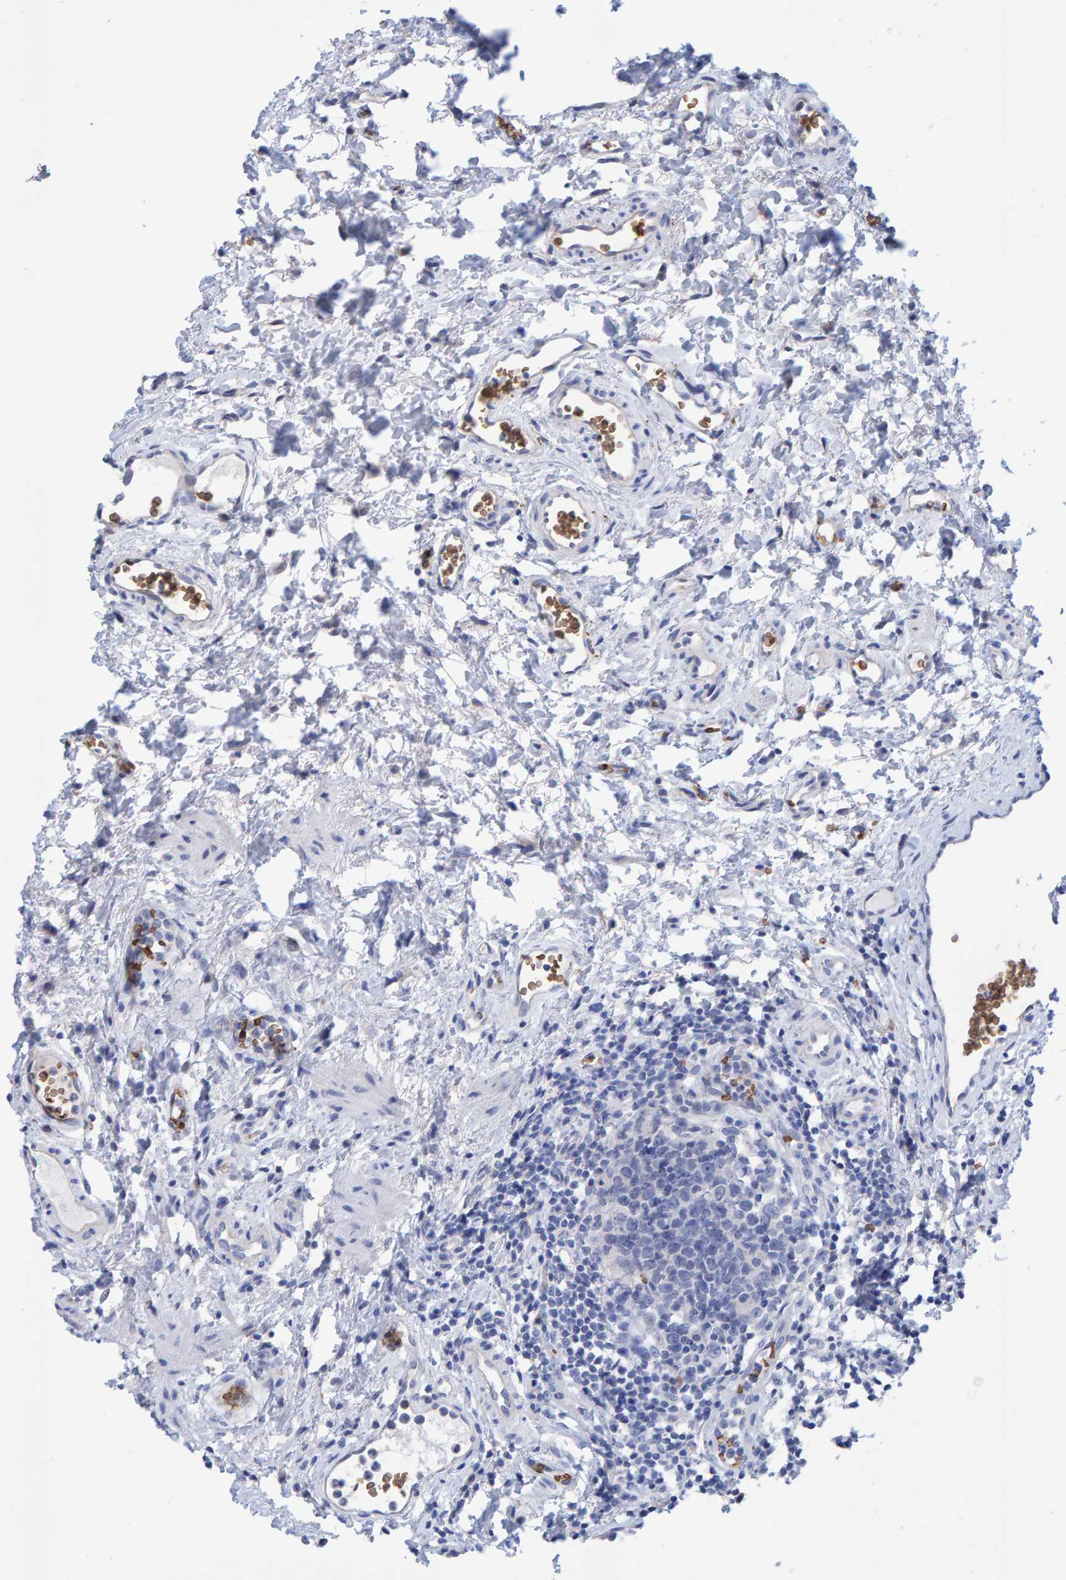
{"staining": {"intensity": "negative", "quantity": "none", "location": "none"}, "tissue": "urothelial cancer", "cell_type": "Tumor cells", "image_type": "cancer", "snomed": [{"axis": "morphology", "description": "Normal tissue, NOS"}, {"axis": "morphology", "description": "Urothelial carcinoma, Low grade"}, {"axis": "topography", "description": "Smooth muscle"}, {"axis": "topography", "description": "Urinary bladder"}], "caption": "Immunohistochemistry histopathology image of neoplastic tissue: human low-grade urothelial carcinoma stained with DAB shows no significant protein staining in tumor cells. (Stains: DAB immunohistochemistry (IHC) with hematoxylin counter stain, Microscopy: brightfield microscopy at high magnification).", "gene": "VPS9D1", "patient": {"sex": "male", "age": 60}}